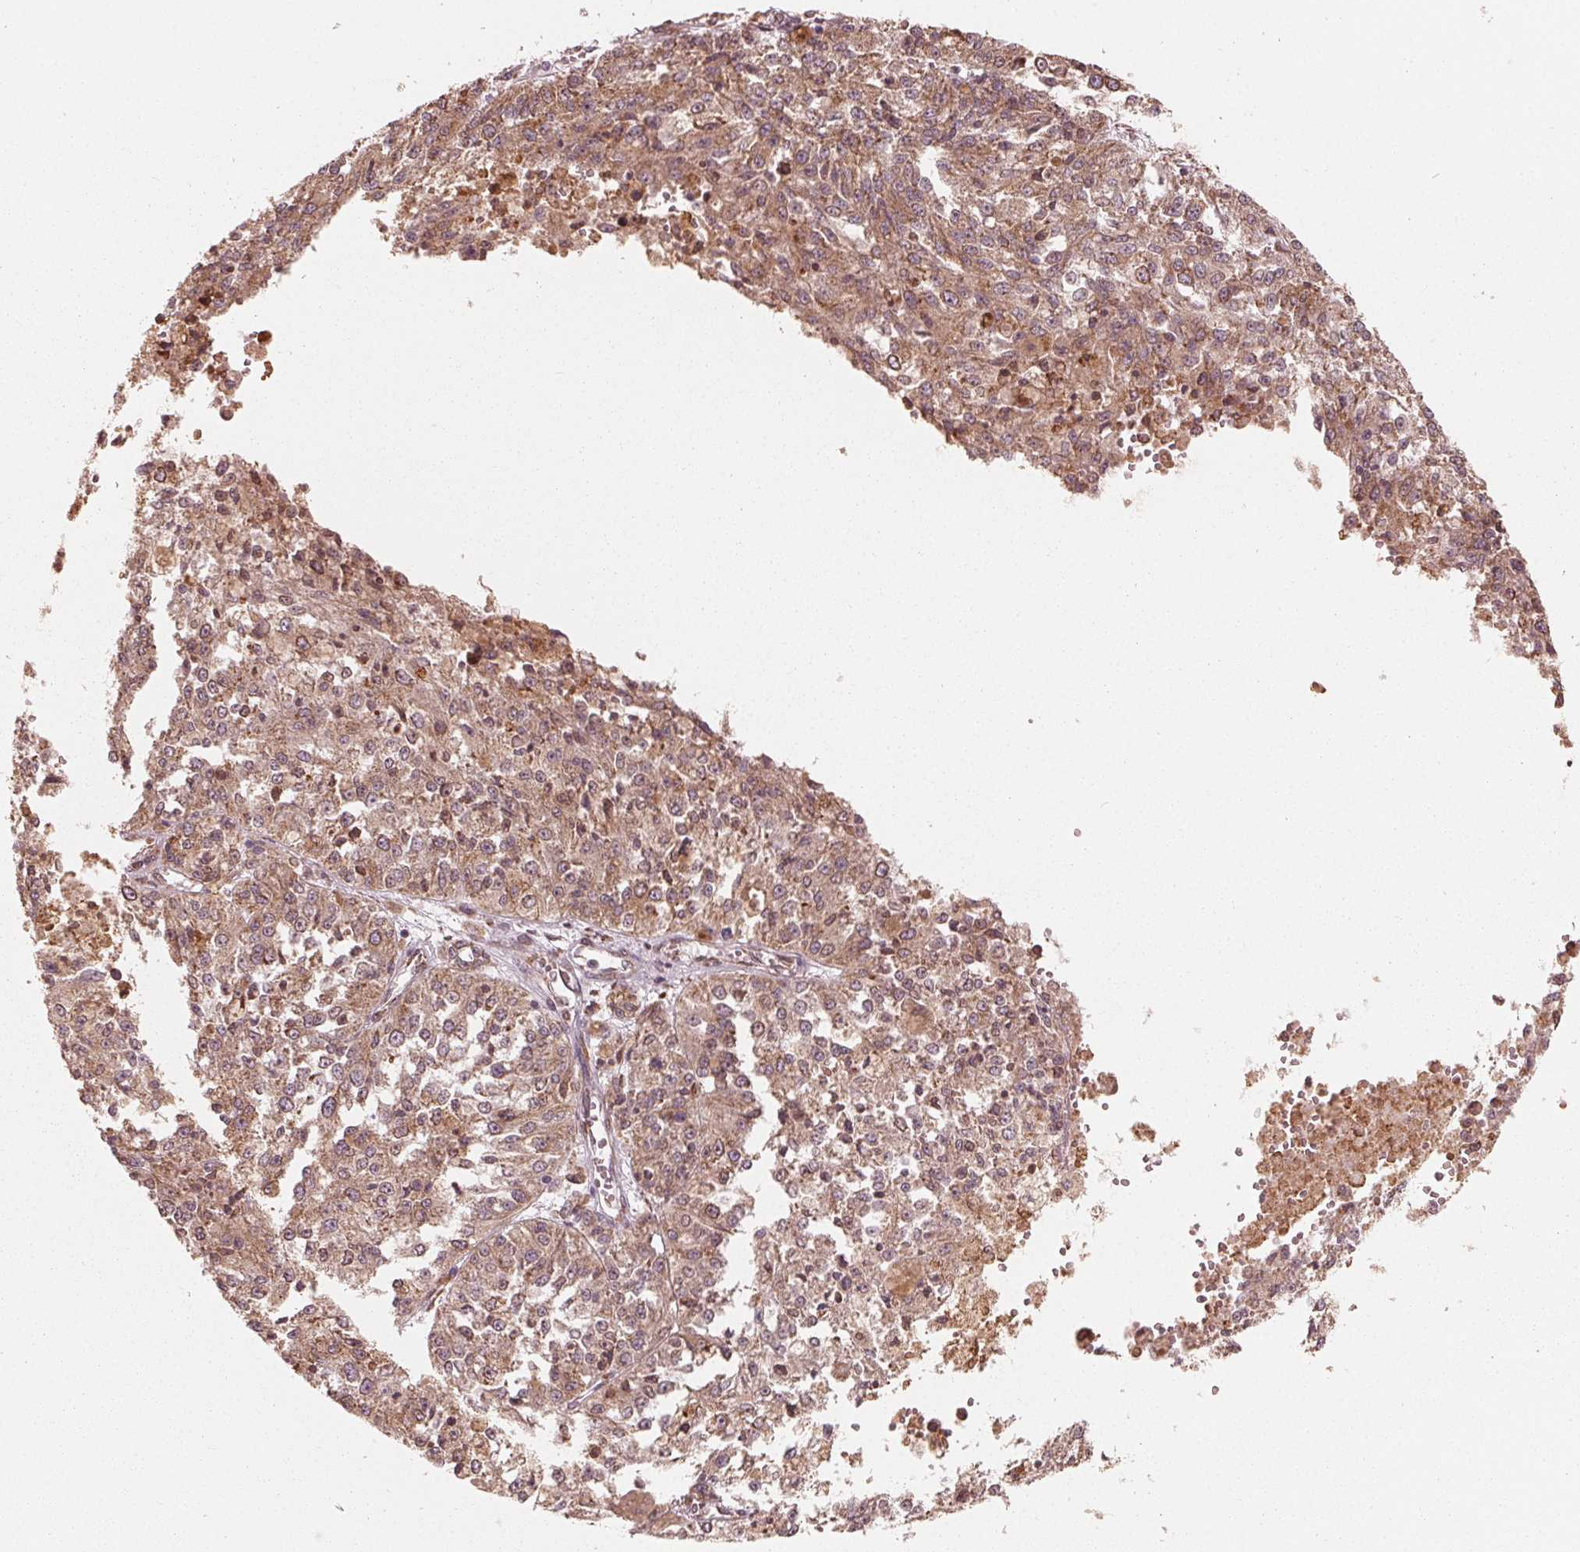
{"staining": {"intensity": "moderate", "quantity": ">75%", "location": "cytoplasmic/membranous"}, "tissue": "melanoma", "cell_type": "Tumor cells", "image_type": "cancer", "snomed": [{"axis": "morphology", "description": "Malignant melanoma, Metastatic site"}, {"axis": "topography", "description": "Lymph node"}], "caption": "Protein staining of malignant melanoma (metastatic site) tissue demonstrates moderate cytoplasmic/membranous staining in approximately >75% of tumor cells.", "gene": "IKBIP", "patient": {"sex": "female", "age": 64}}